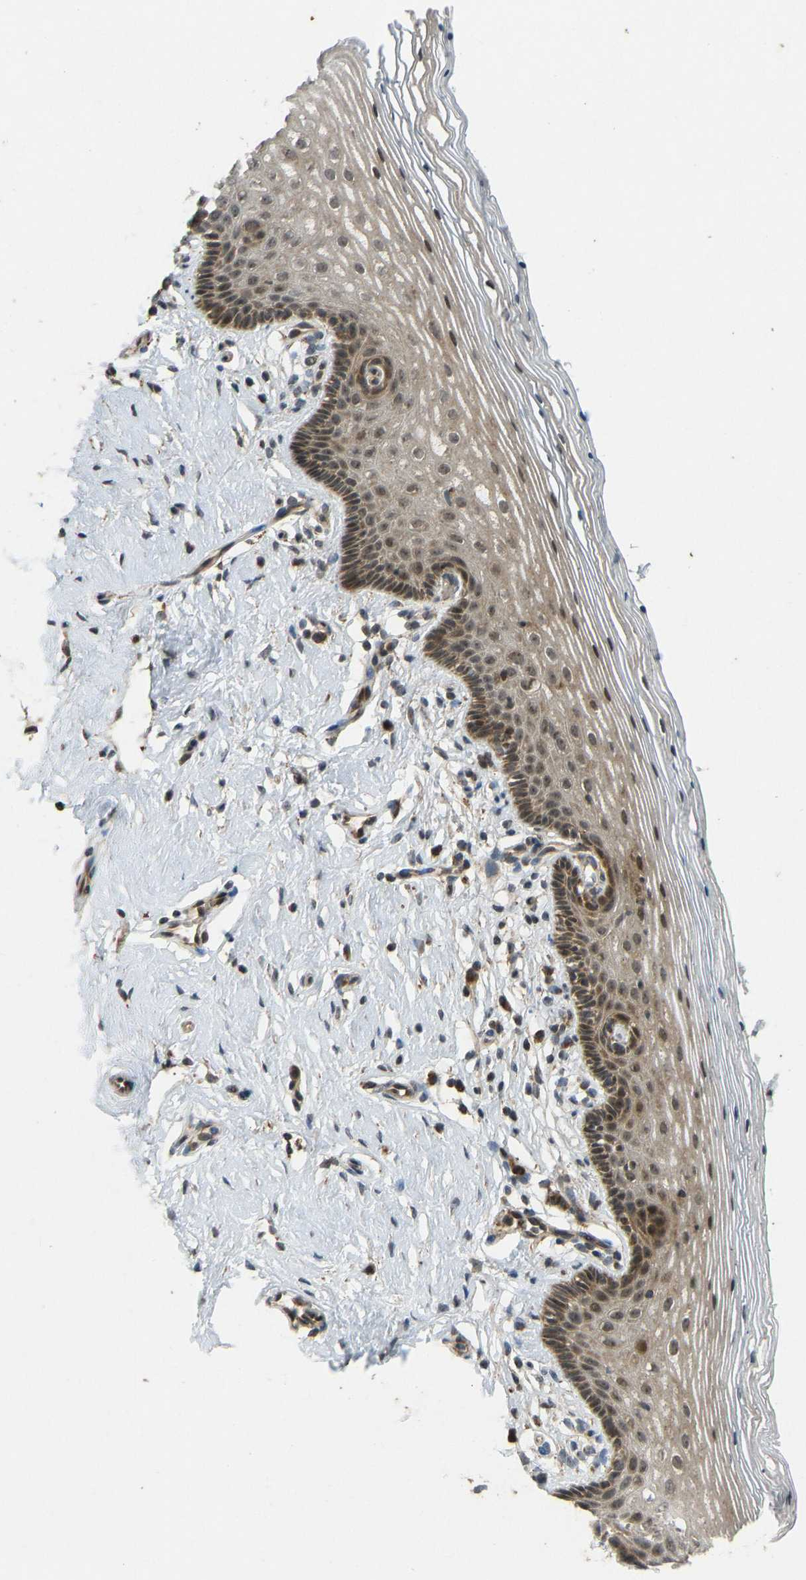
{"staining": {"intensity": "moderate", "quantity": "25%-75%", "location": "cytoplasmic/membranous,nuclear"}, "tissue": "vagina", "cell_type": "Squamous epithelial cells", "image_type": "normal", "snomed": [{"axis": "morphology", "description": "Normal tissue, NOS"}, {"axis": "topography", "description": "Vagina"}], "caption": "Protein staining of benign vagina shows moderate cytoplasmic/membranous,nuclear staining in about 25%-75% of squamous epithelial cells.", "gene": "ACADS", "patient": {"sex": "female", "age": 32}}